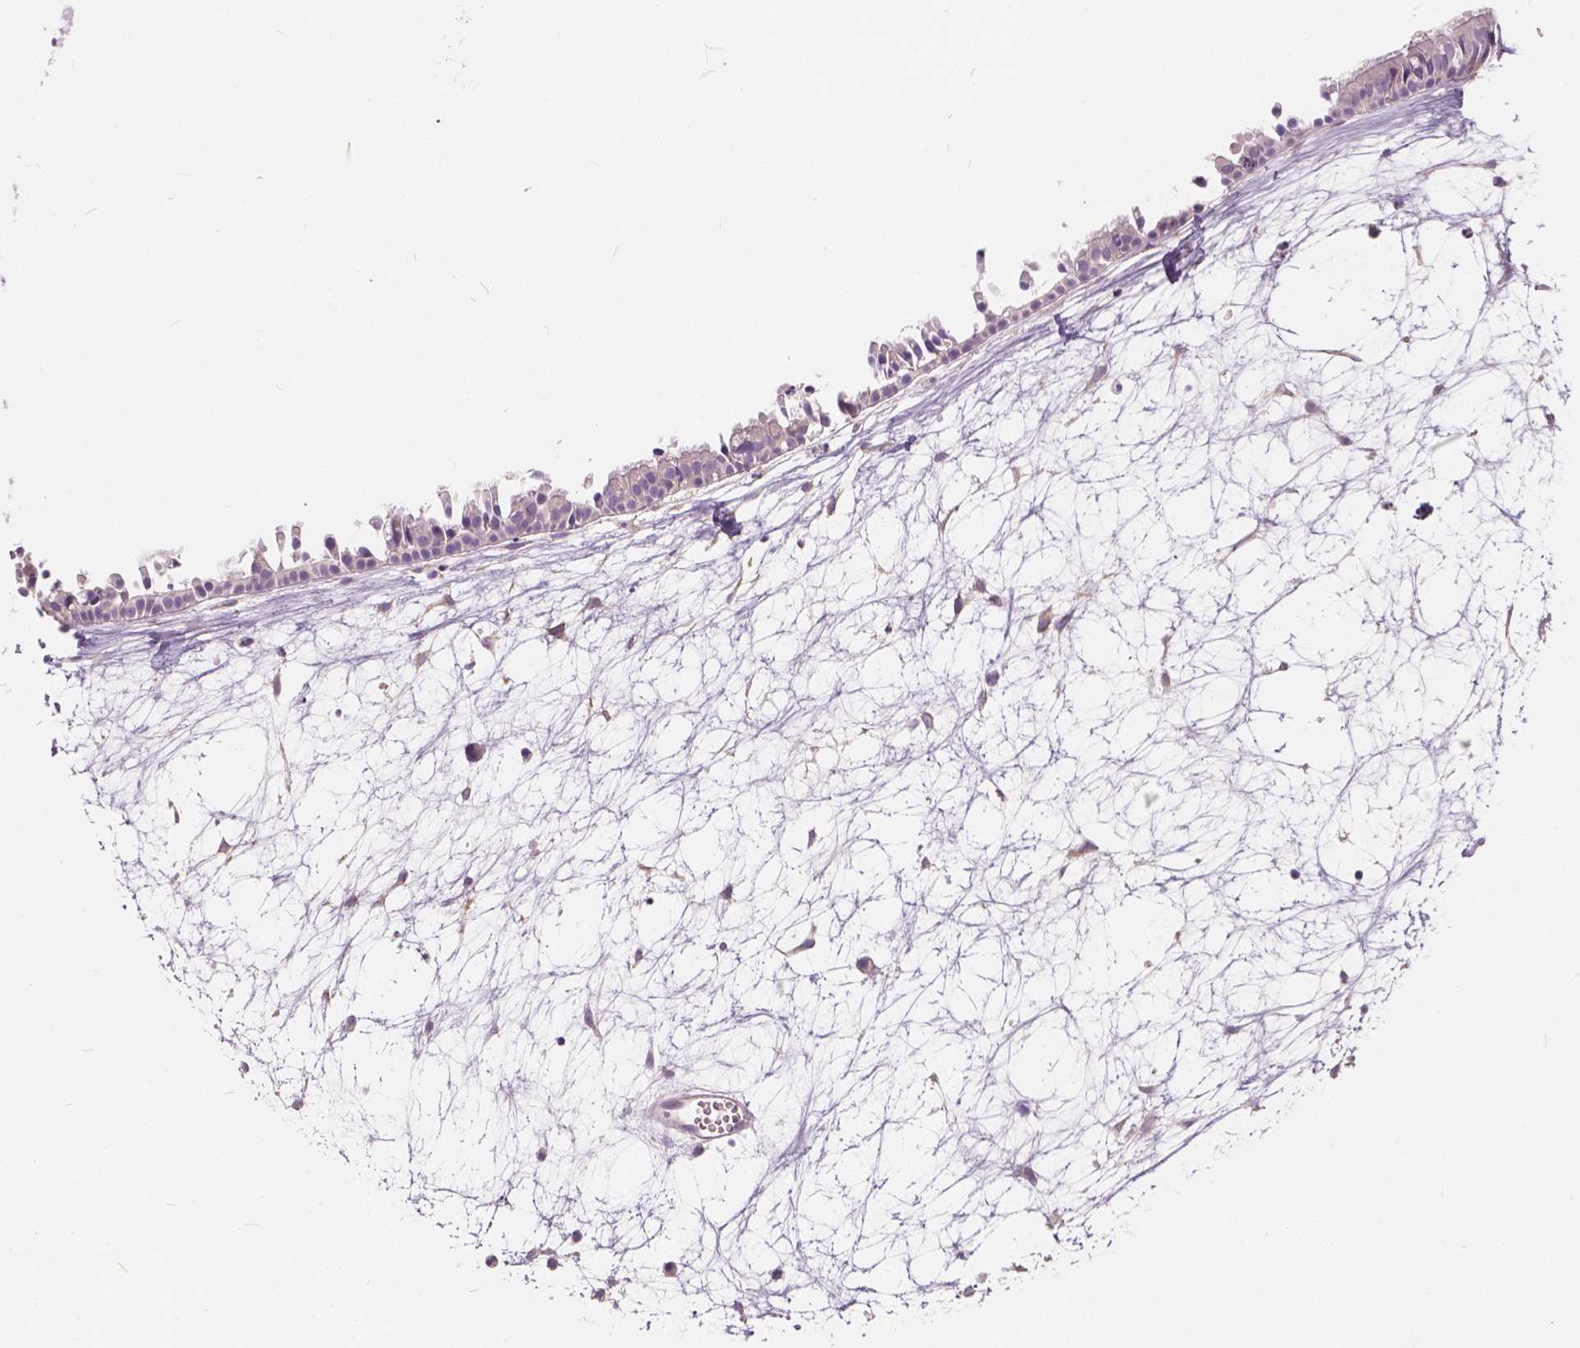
{"staining": {"intensity": "negative", "quantity": "none", "location": "none"}, "tissue": "nasopharynx", "cell_type": "Respiratory epithelial cells", "image_type": "normal", "snomed": [{"axis": "morphology", "description": "Normal tissue, NOS"}, {"axis": "topography", "description": "Nasopharynx"}], "caption": "Immunohistochemical staining of benign nasopharynx demonstrates no significant positivity in respiratory epithelial cells. The staining was performed using DAB to visualize the protein expression in brown, while the nuclei were stained in blue with hematoxylin (Magnification: 20x).", "gene": "KIAA0513", "patient": {"sex": "male", "age": 31}}